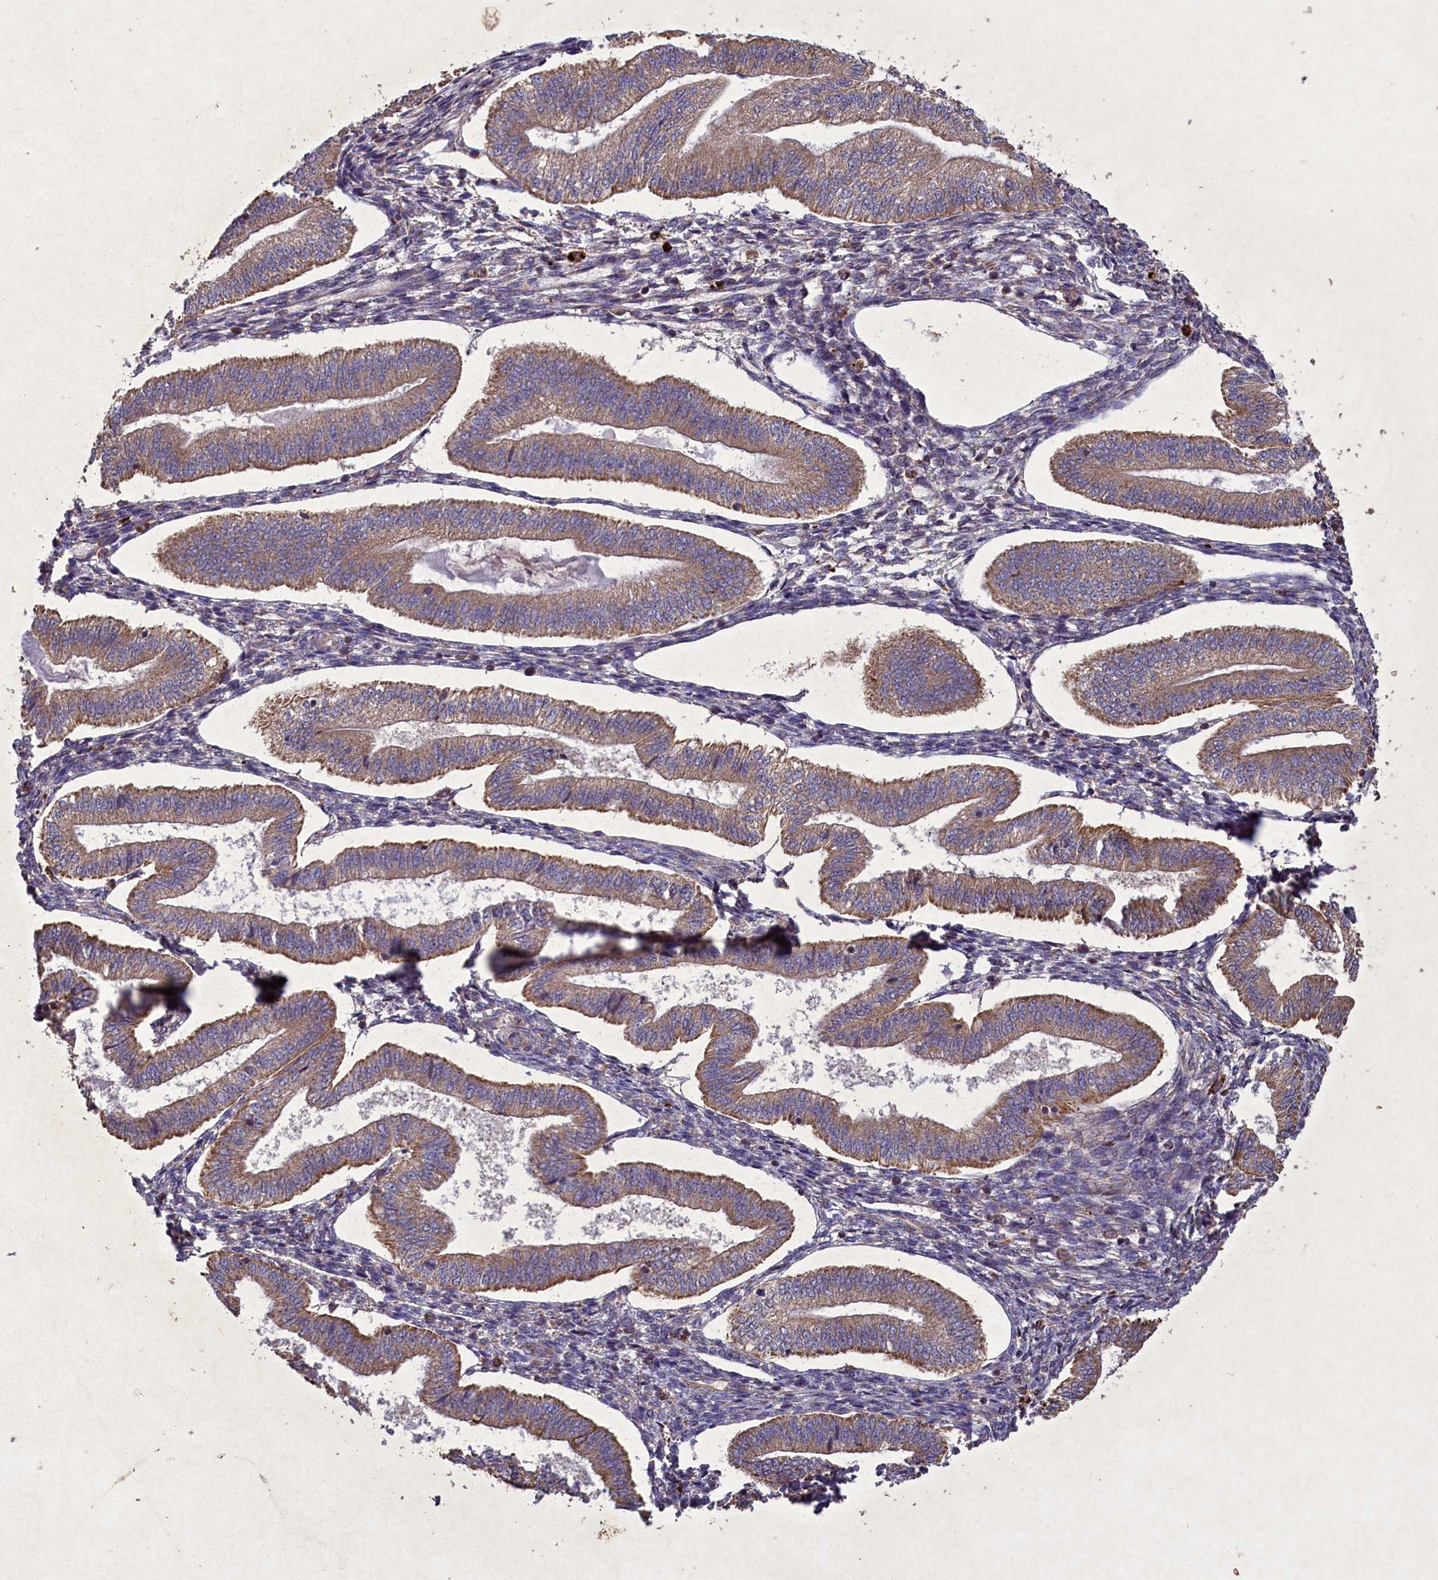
{"staining": {"intensity": "negative", "quantity": "none", "location": "none"}, "tissue": "endometrium", "cell_type": "Cells in endometrial stroma", "image_type": "normal", "snomed": [{"axis": "morphology", "description": "Normal tissue, NOS"}, {"axis": "topography", "description": "Endometrium"}], "caption": "There is no significant staining in cells in endometrial stroma of endometrium. (Brightfield microscopy of DAB immunohistochemistry at high magnification).", "gene": "CIAO2B", "patient": {"sex": "female", "age": 34}}